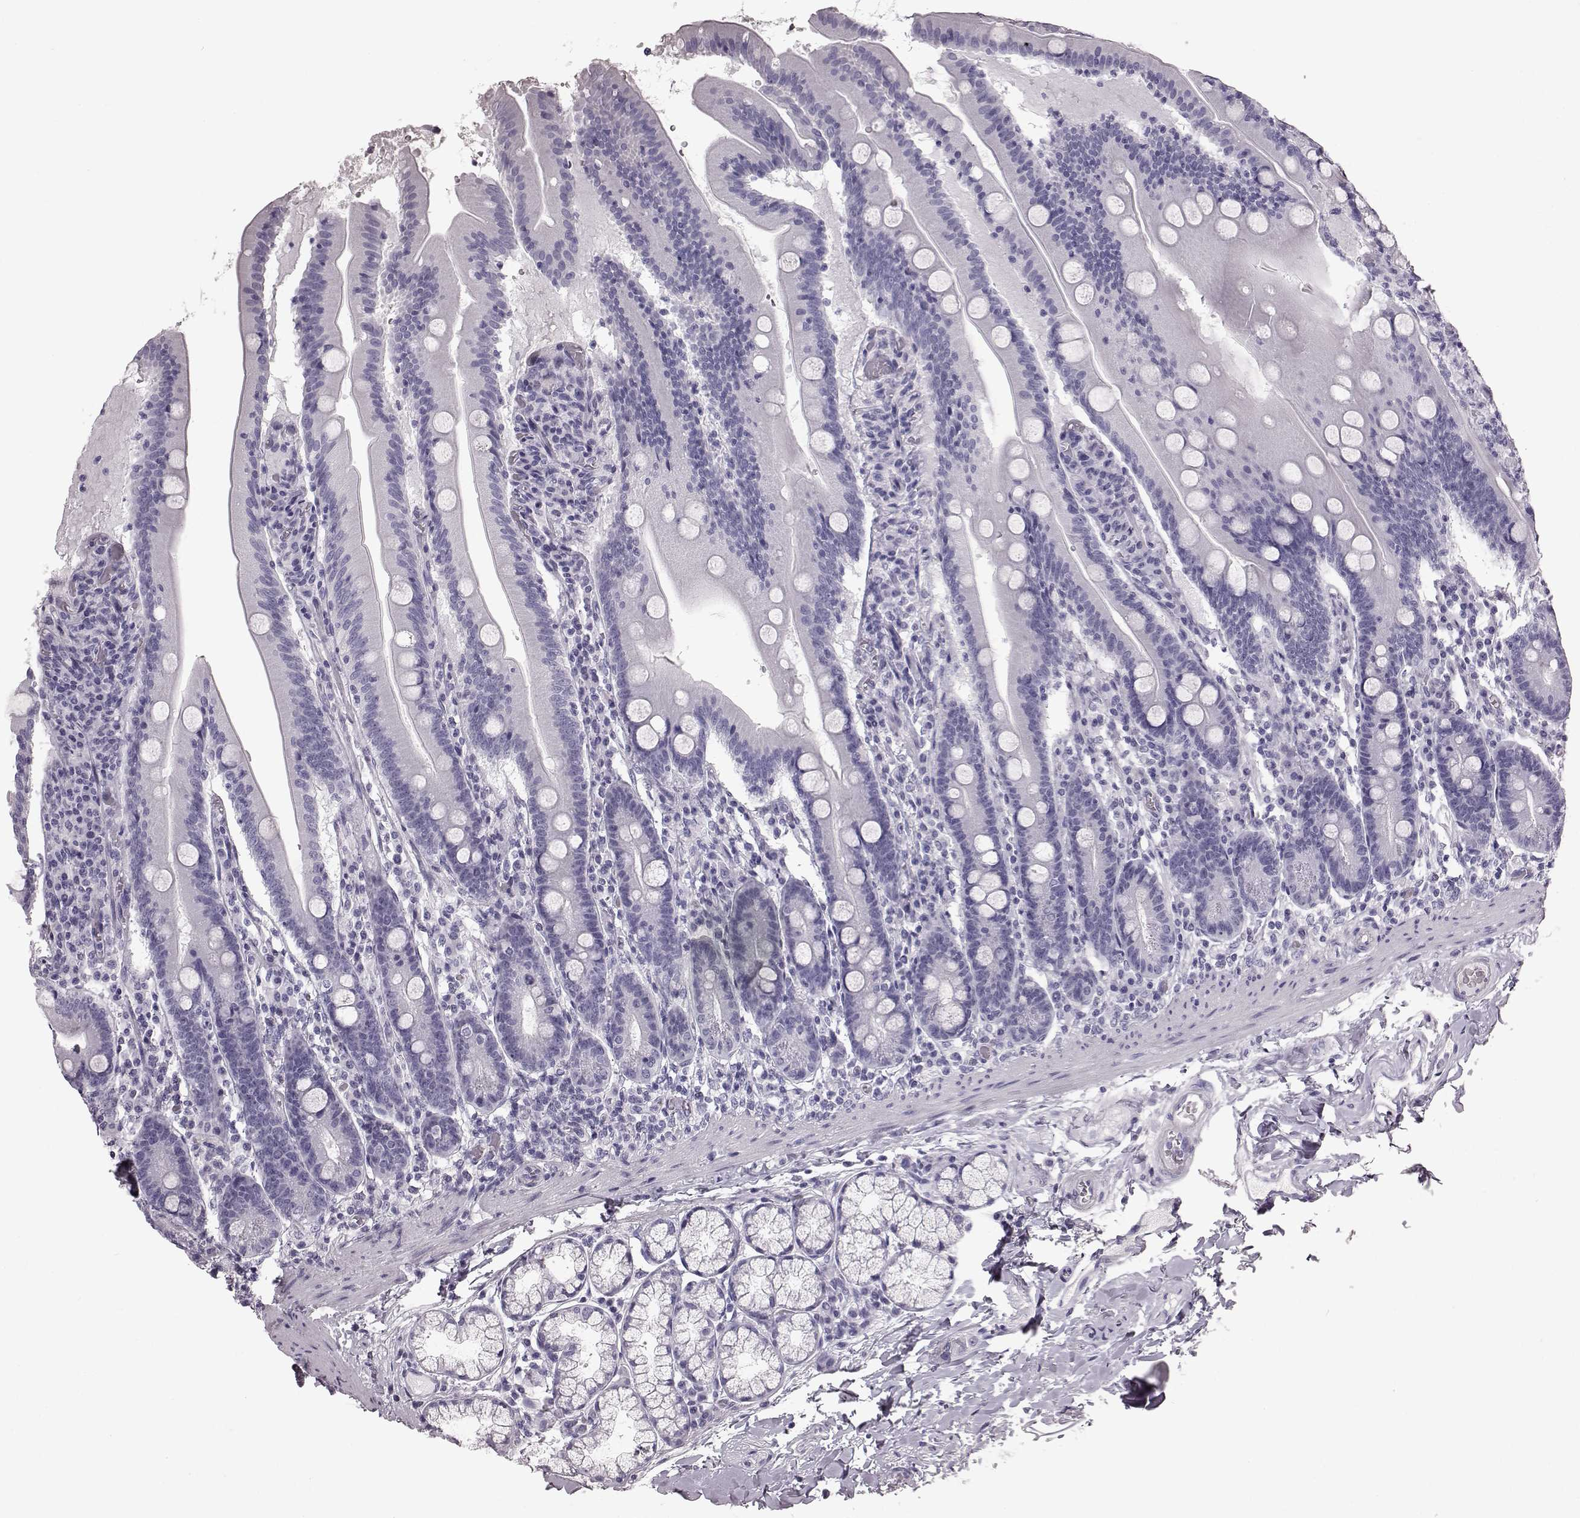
{"staining": {"intensity": "negative", "quantity": "none", "location": "none"}, "tissue": "small intestine", "cell_type": "Glandular cells", "image_type": "normal", "snomed": [{"axis": "morphology", "description": "Normal tissue, NOS"}, {"axis": "topography", "description": "Small intestine"}], "caption": "The histopathology image displays no staining of glandular cells in unremarkable small intestine. (Stains: DAB (3,3'-diaminobenzidine) immunohistochemistry (IHC) with hematoxylin counter stain, Microscopy: brightfield microscopy at high magnification).", "gene": "TCHHL1", "patient": {"sex": "male", "age": 37}}